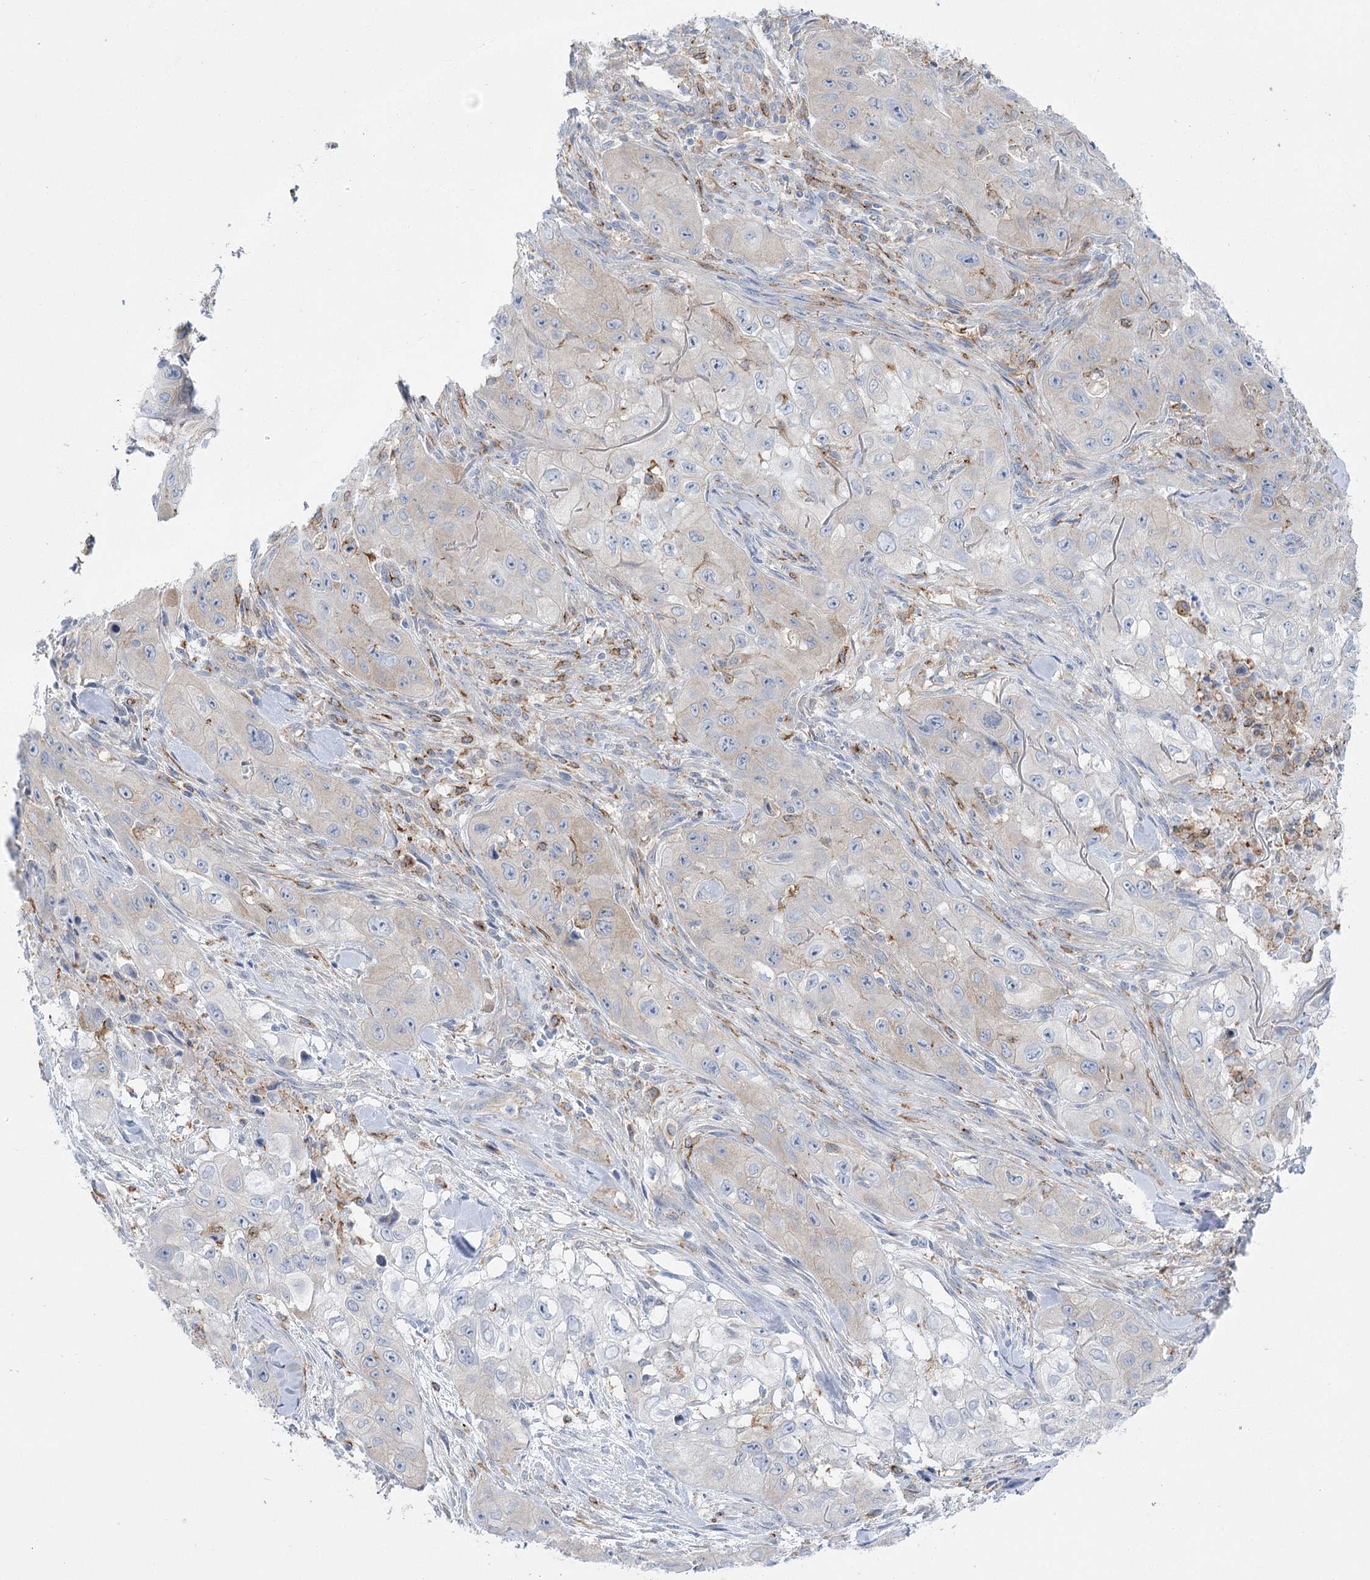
{"staining": {"intensity": "negative", "quantity": "none", "location": "none"}, "tissue": "skin cancer", "cell_type": "Tumor cells", "image_type": "cancer", "snomed": [{"axis": "morphology", "description": "Squamous cell carcinoma, NOS"}, {"axis": "topography", "description": "Skin"}, {"axis": "topography", "description": "Subcutis"}], "caption": "A high-resolution image shows IHC staining of skin cancer, which exhibits no significant positivity in tumor cells. (DAB IHC with hematoxylin counter stain).", "gene": "CCDC88A", "patient": {"sex": "male", "age": 73}}